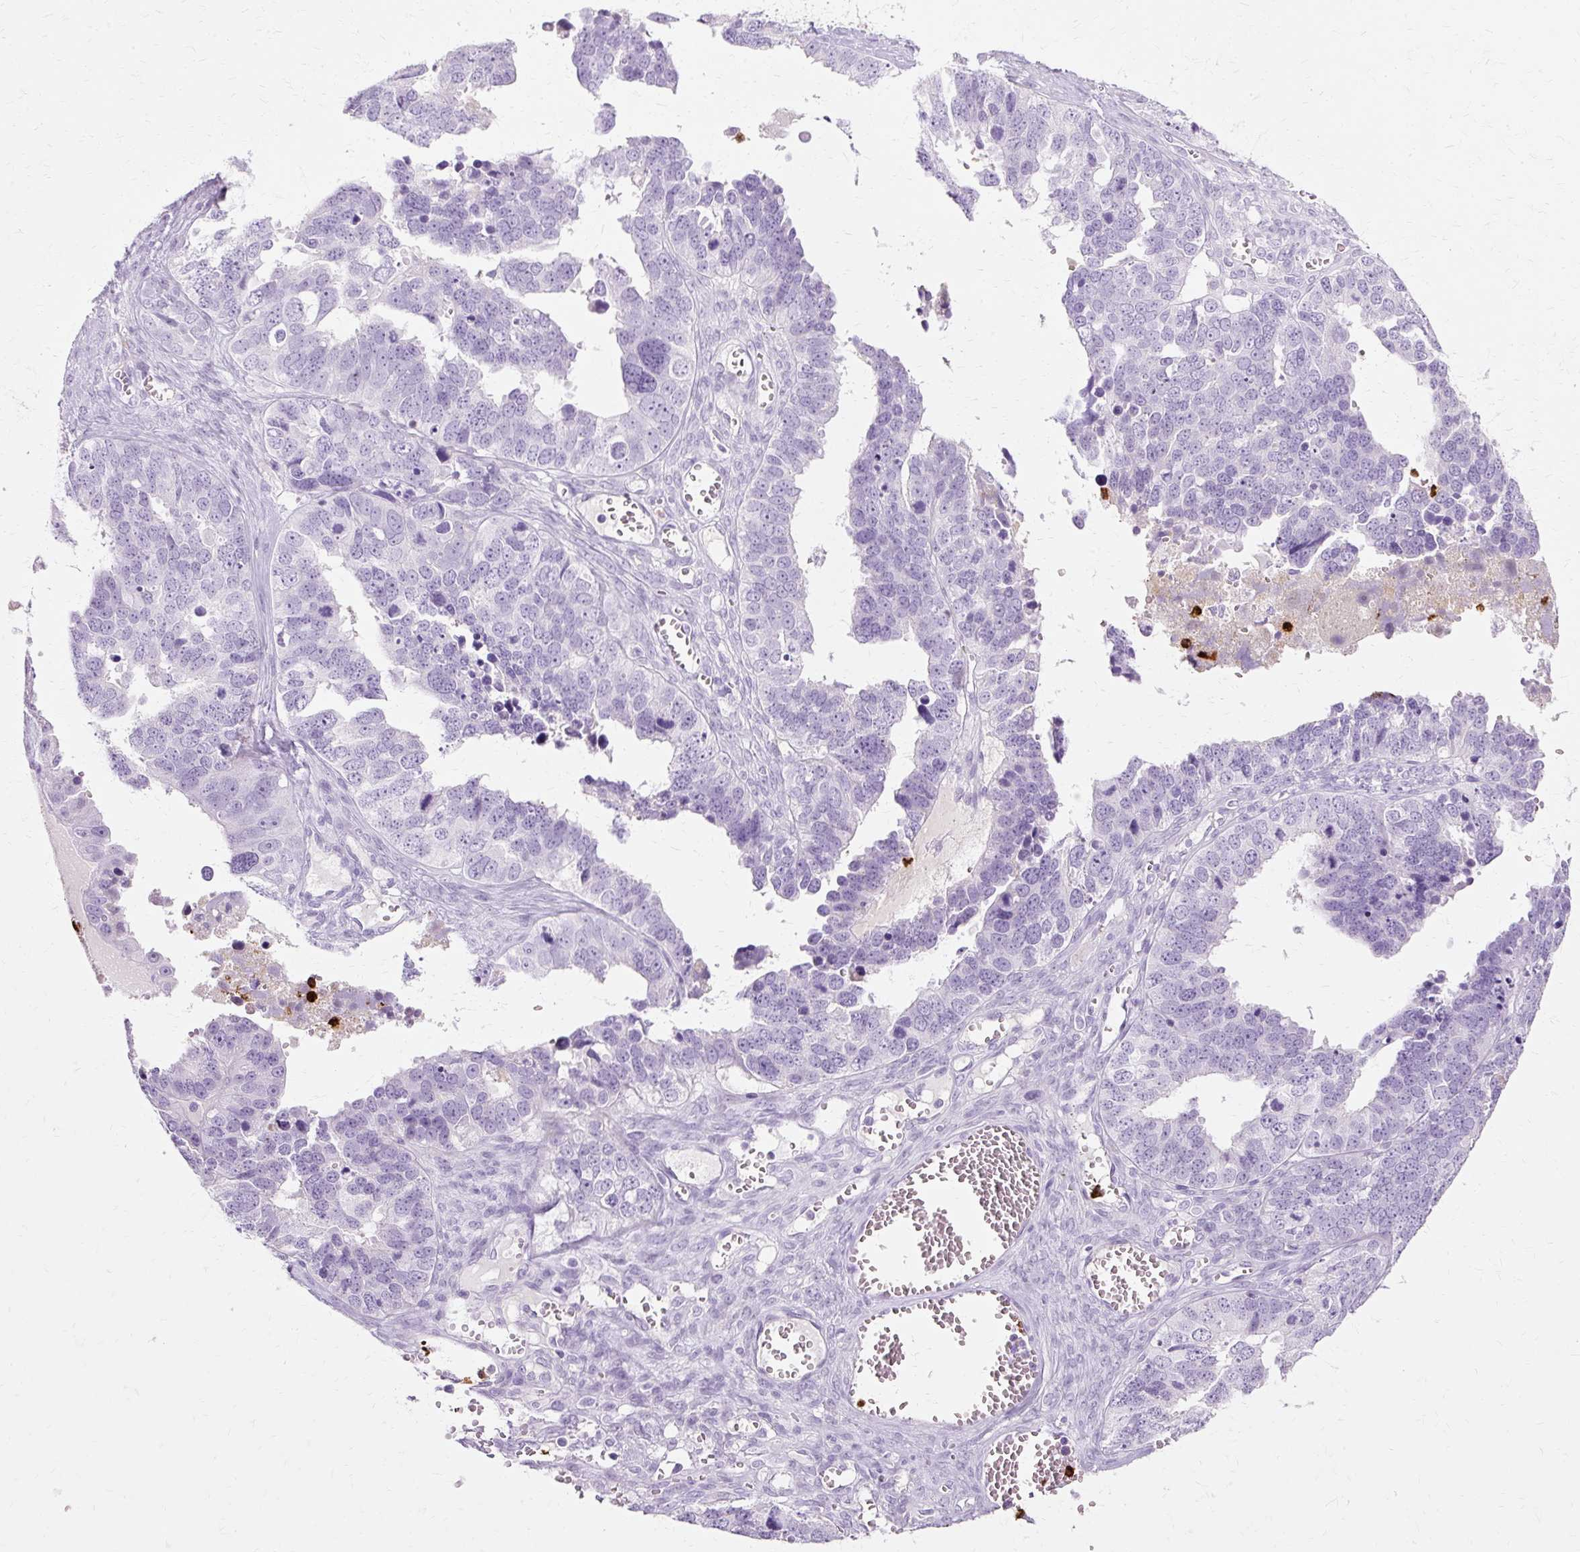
{"staining": {"intensity": "negative", "quantity": "none", "location": "none"}, "tissue": "ovarian cancer", "cell_type": "Tumor cells", "image_type": "cancer", "snomed": [{"axis": "morphology", "description": "Cystadenocarcinoma, serous, NOS"}, {"axis": "topography", "description": "Ovary"}], "caption": "DAB immunohistochemical staining of serous cystadenocarcinoma (ovarian) reveals no significant expression in tumor cells.", "gene": "DEFA1", "patient": {"sex": "female", "age": 76}}